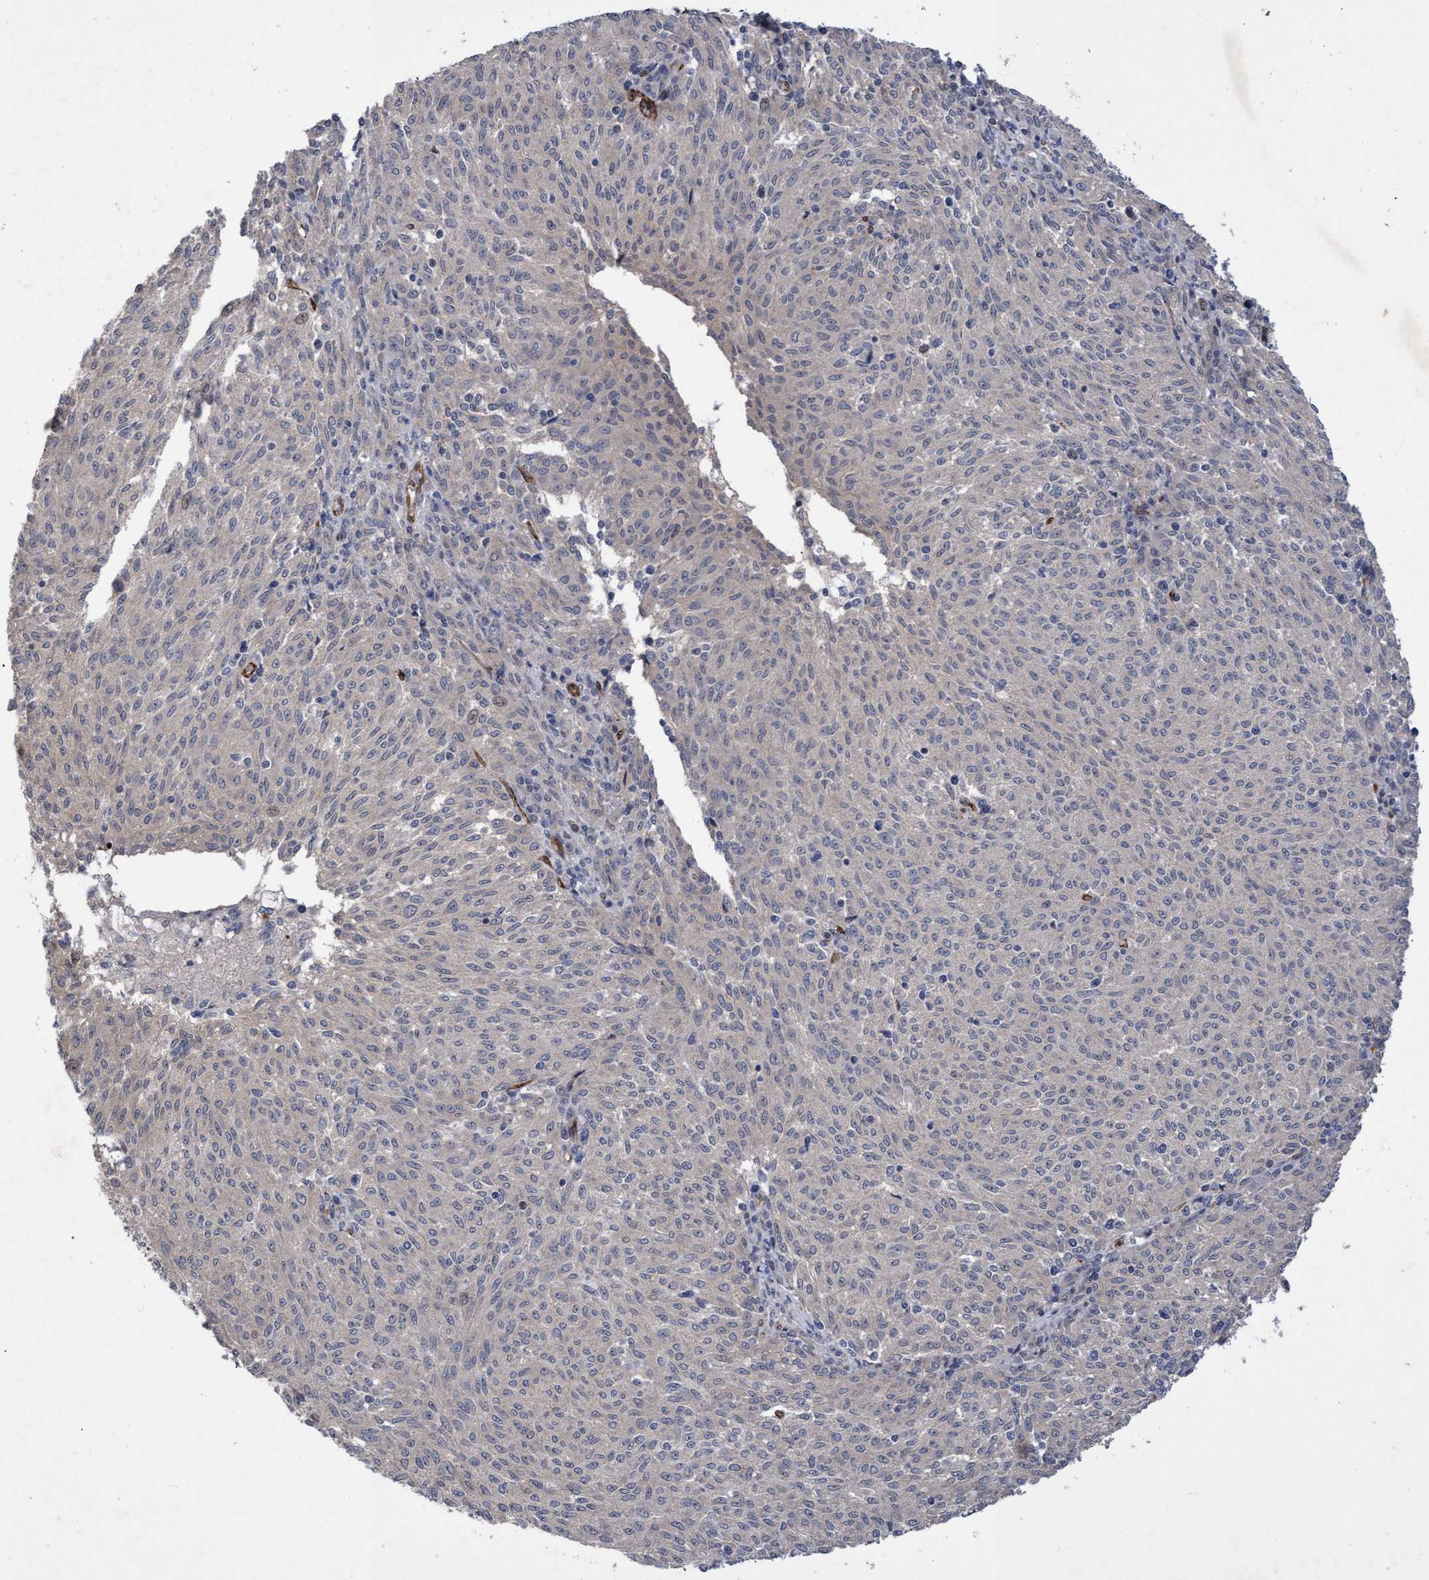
{"staining": {"intensity": "negative", "quantity": "none", "location": "none"}, "tissue": "melanoma", "cell_type": "Tumor cells", "image_type": "cancer", "snomed": [{"axis": "morphology", "description": "Malignant melanoma, NOS"}, {"axis": "topography", "description": "Skin"}], "caption": "Malignant melanoma was stained to show a protein in brown. There is no significant expression in tumor cells.", "gene": "ZNF750", "patient": {"sex": "female", "age": 72}}